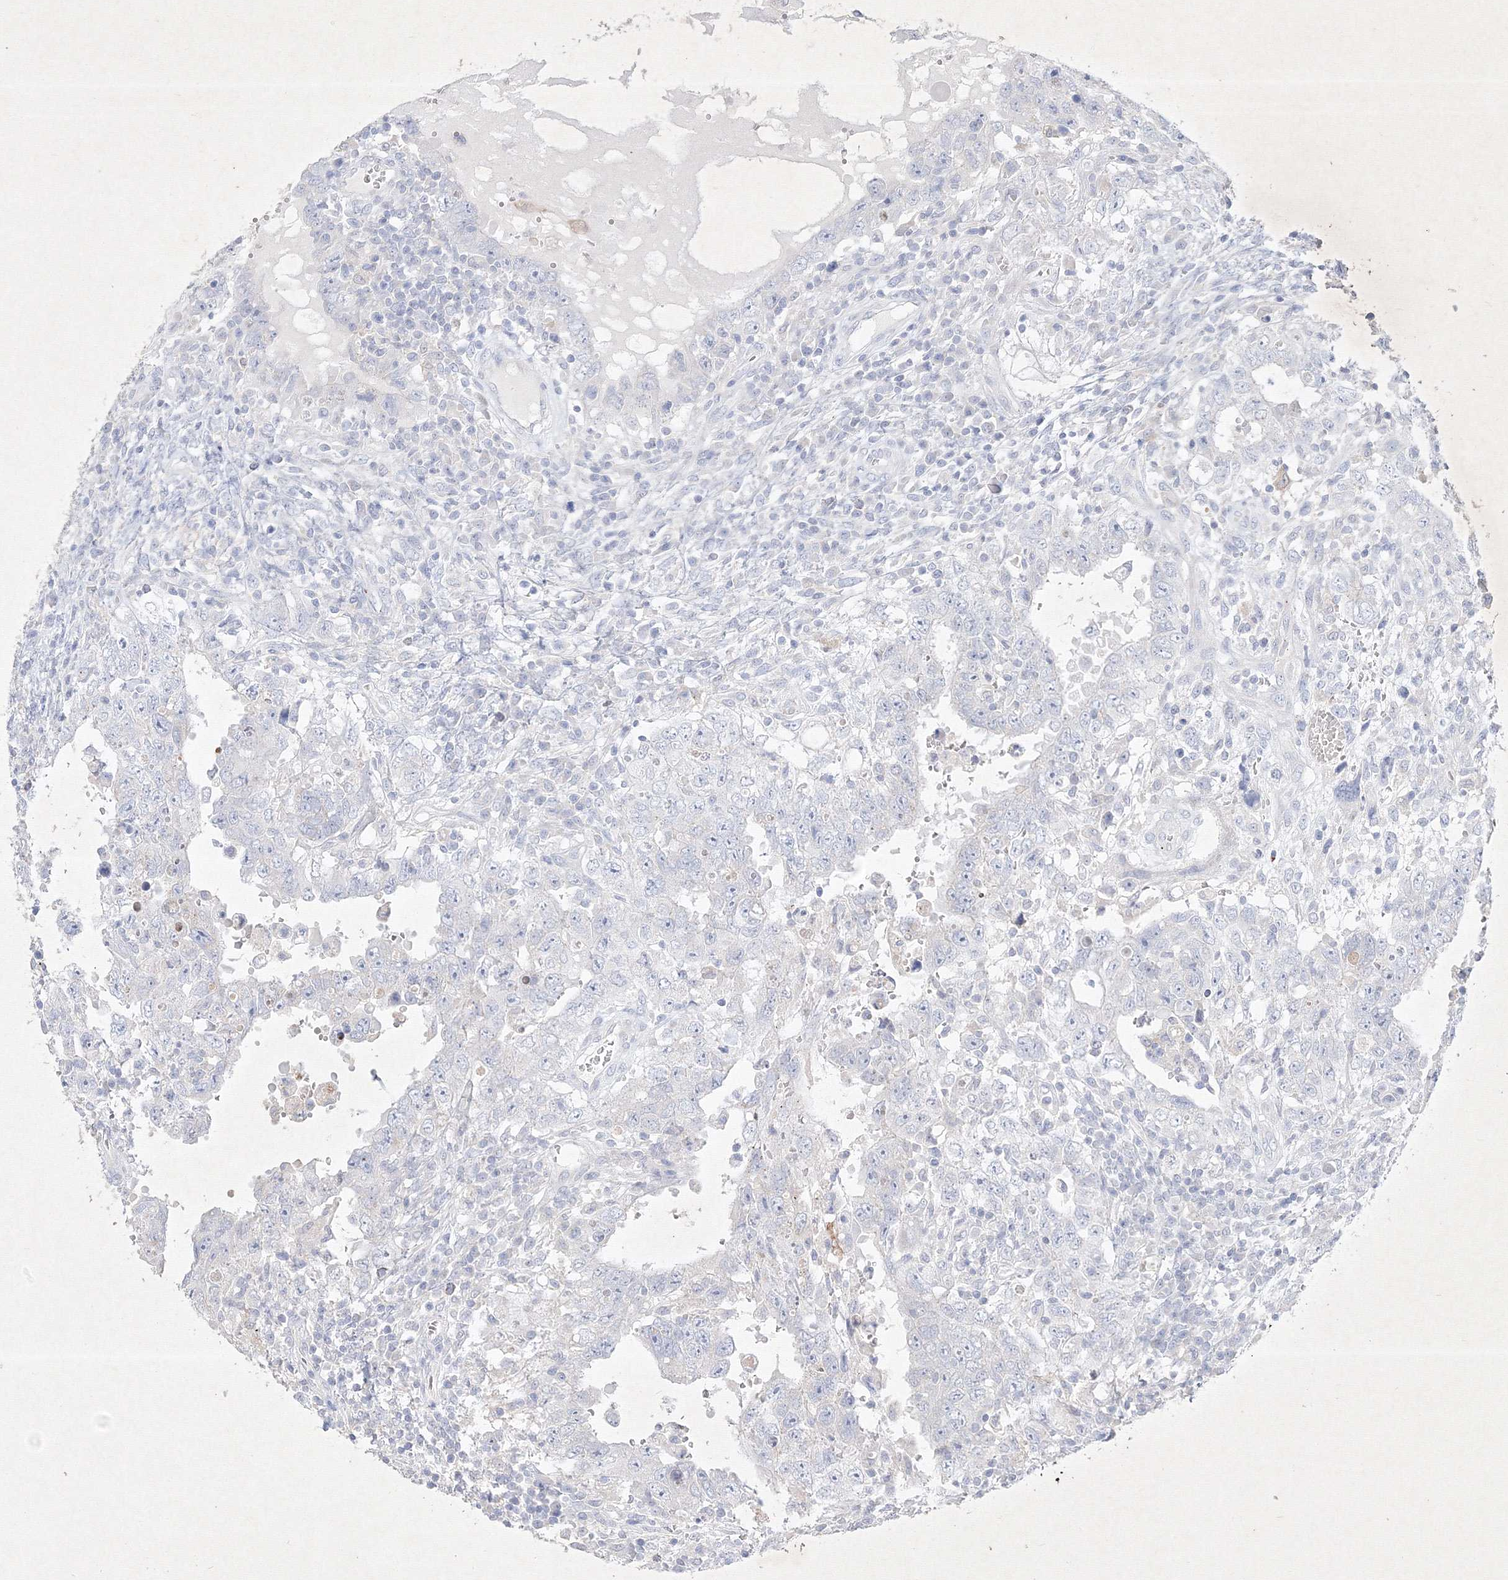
{"staining": {"intensity": "negative", "quantity": "none", "location": "none"}, "tissue": "testis cancer", "cell_type": "Tumor cells", "image_type": "cancer", "snomed": [{"axis": "morphology", "description": "Carcinoma, Embryonal, NOS"}, {"axis": "topography", "description": "Testis"}], "caption": "IHC histopathology image of testis cancer (embryonal carcinoma) stained for a protein (brown), which demonstrates no staining in tumor cells.", "gene": "CXXC4", "patient": {"sex": "male", "age": 26}}